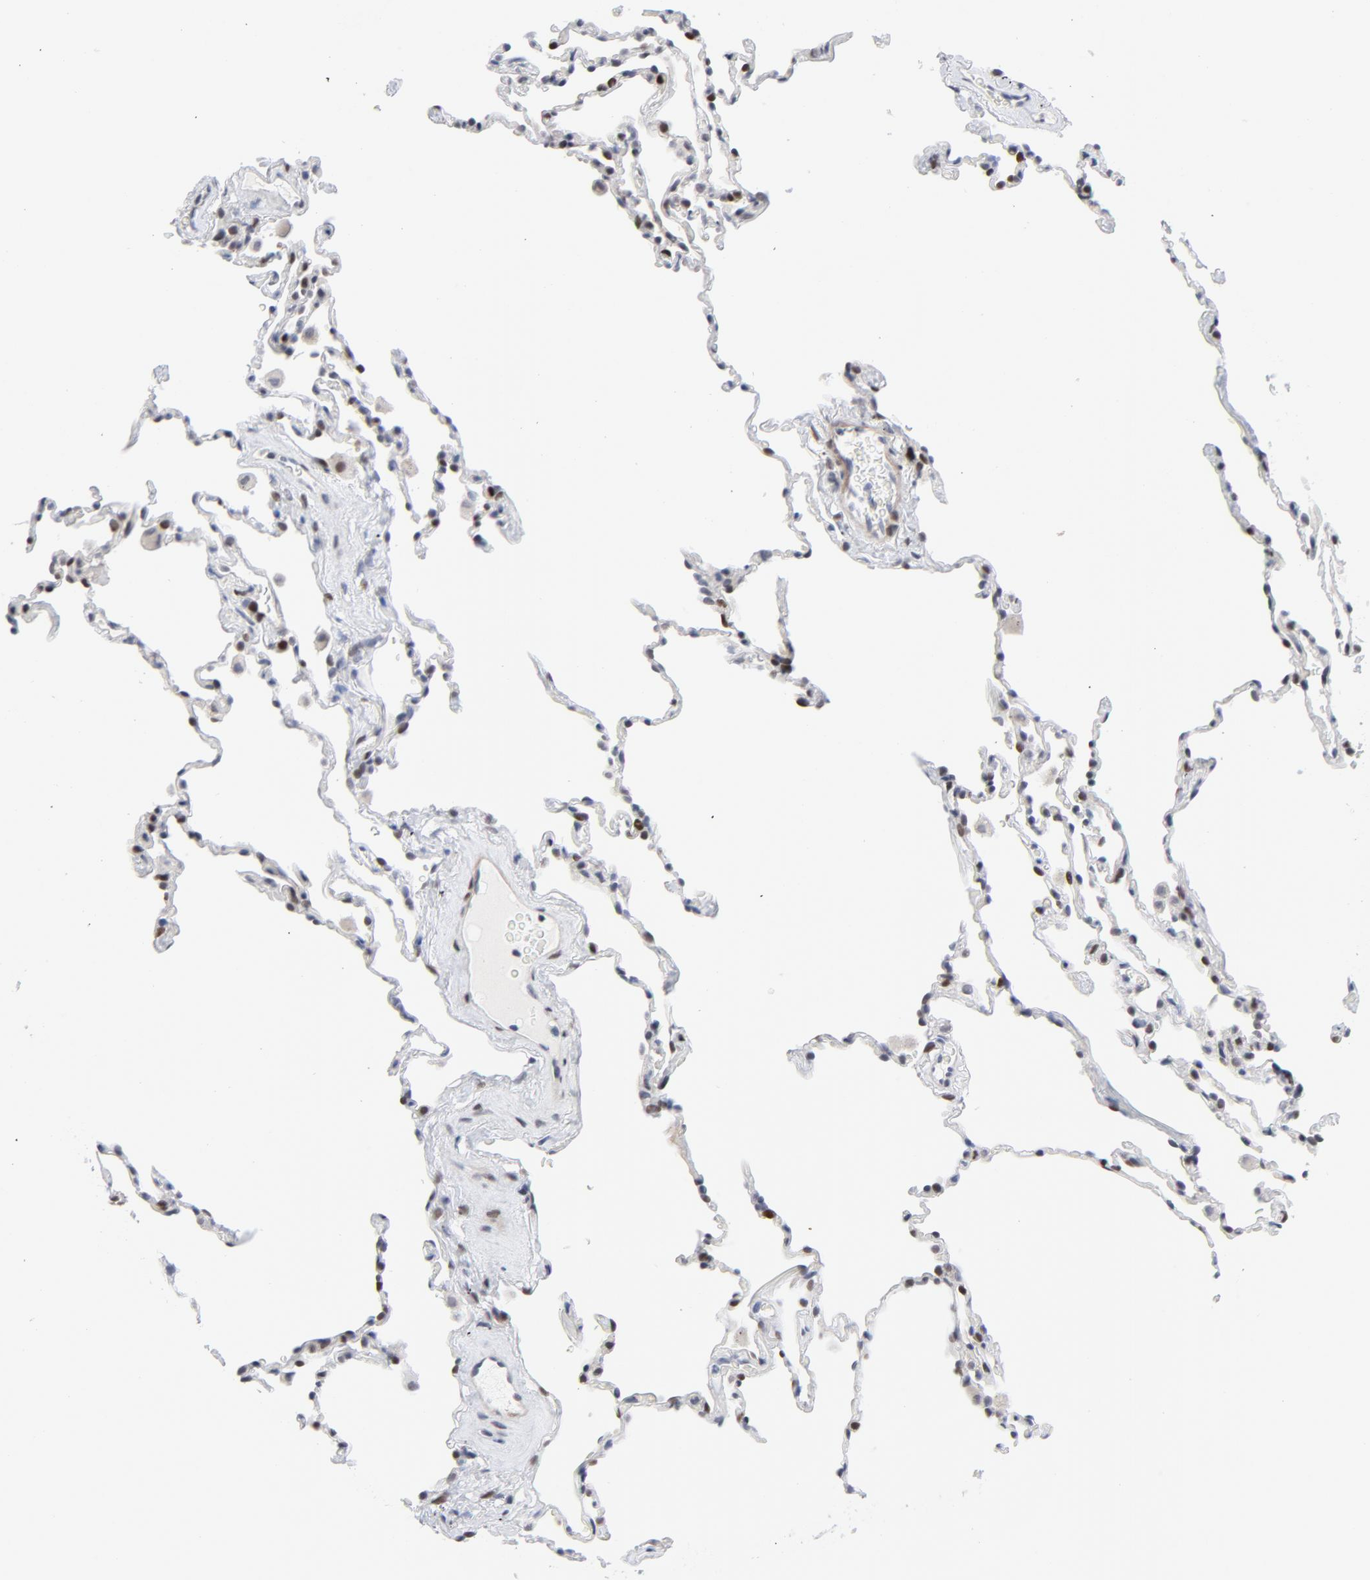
{"staining": {"intensity": "moderate", "quantity": "<25%", "location": "nuclear"}, "tissue": "lung", "cell_type": "Alveolar cells", "image_type": "normal", "snomed": [{"axis": "morphology", "description": "Normal tissue, NOS"}, {"axis": "morphology", "description": "Soft tissue tumor metastatic"}, {"axis": "topography", "description": "Lung"}], "caption": "Immunohistochemistry (IHC) image of normal human lung stained for a protein (brown), which exhibits low levels of moderate nuclear expression in approximately <25% of alveolar cells.", "gene": "NFIC", "patient": {"sex": "male", "age": 59}}